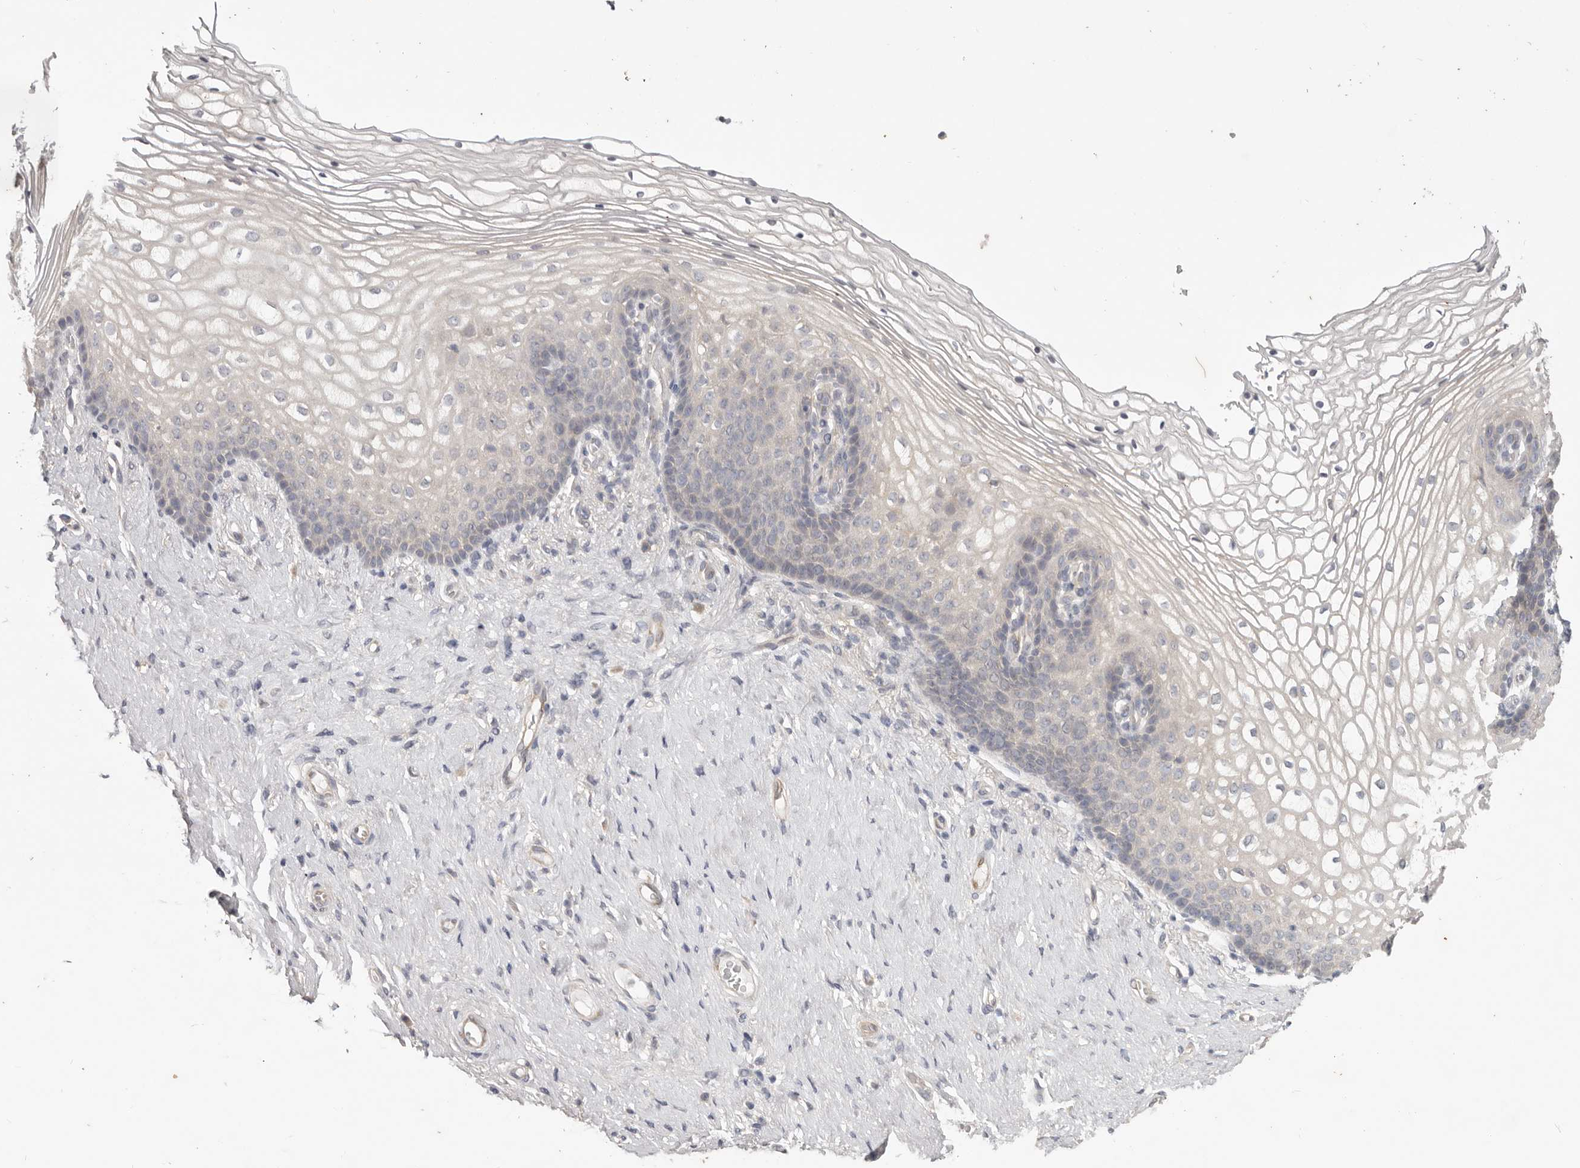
{"staining": {"intensity": "negative", "quantity": "none", "location": "none"}, "tissue": "vagina", "cell_type": "Squamous epithelial cells", "image_type": "normal", "snomed": [{"axis": "morphology", "description": "Normal tissue, NOS"}, {"axis": "topography", "description": "Vagina"}], "caption": "IHC image of normal human vagina stained for a protein (brown), which displays no positivity in squamous epithelial cells. (Immunohistochemistry, brightfield microscopy, high magnification).", "gene": "WDR77", "patient": {"sex": "female", "age": 60}}